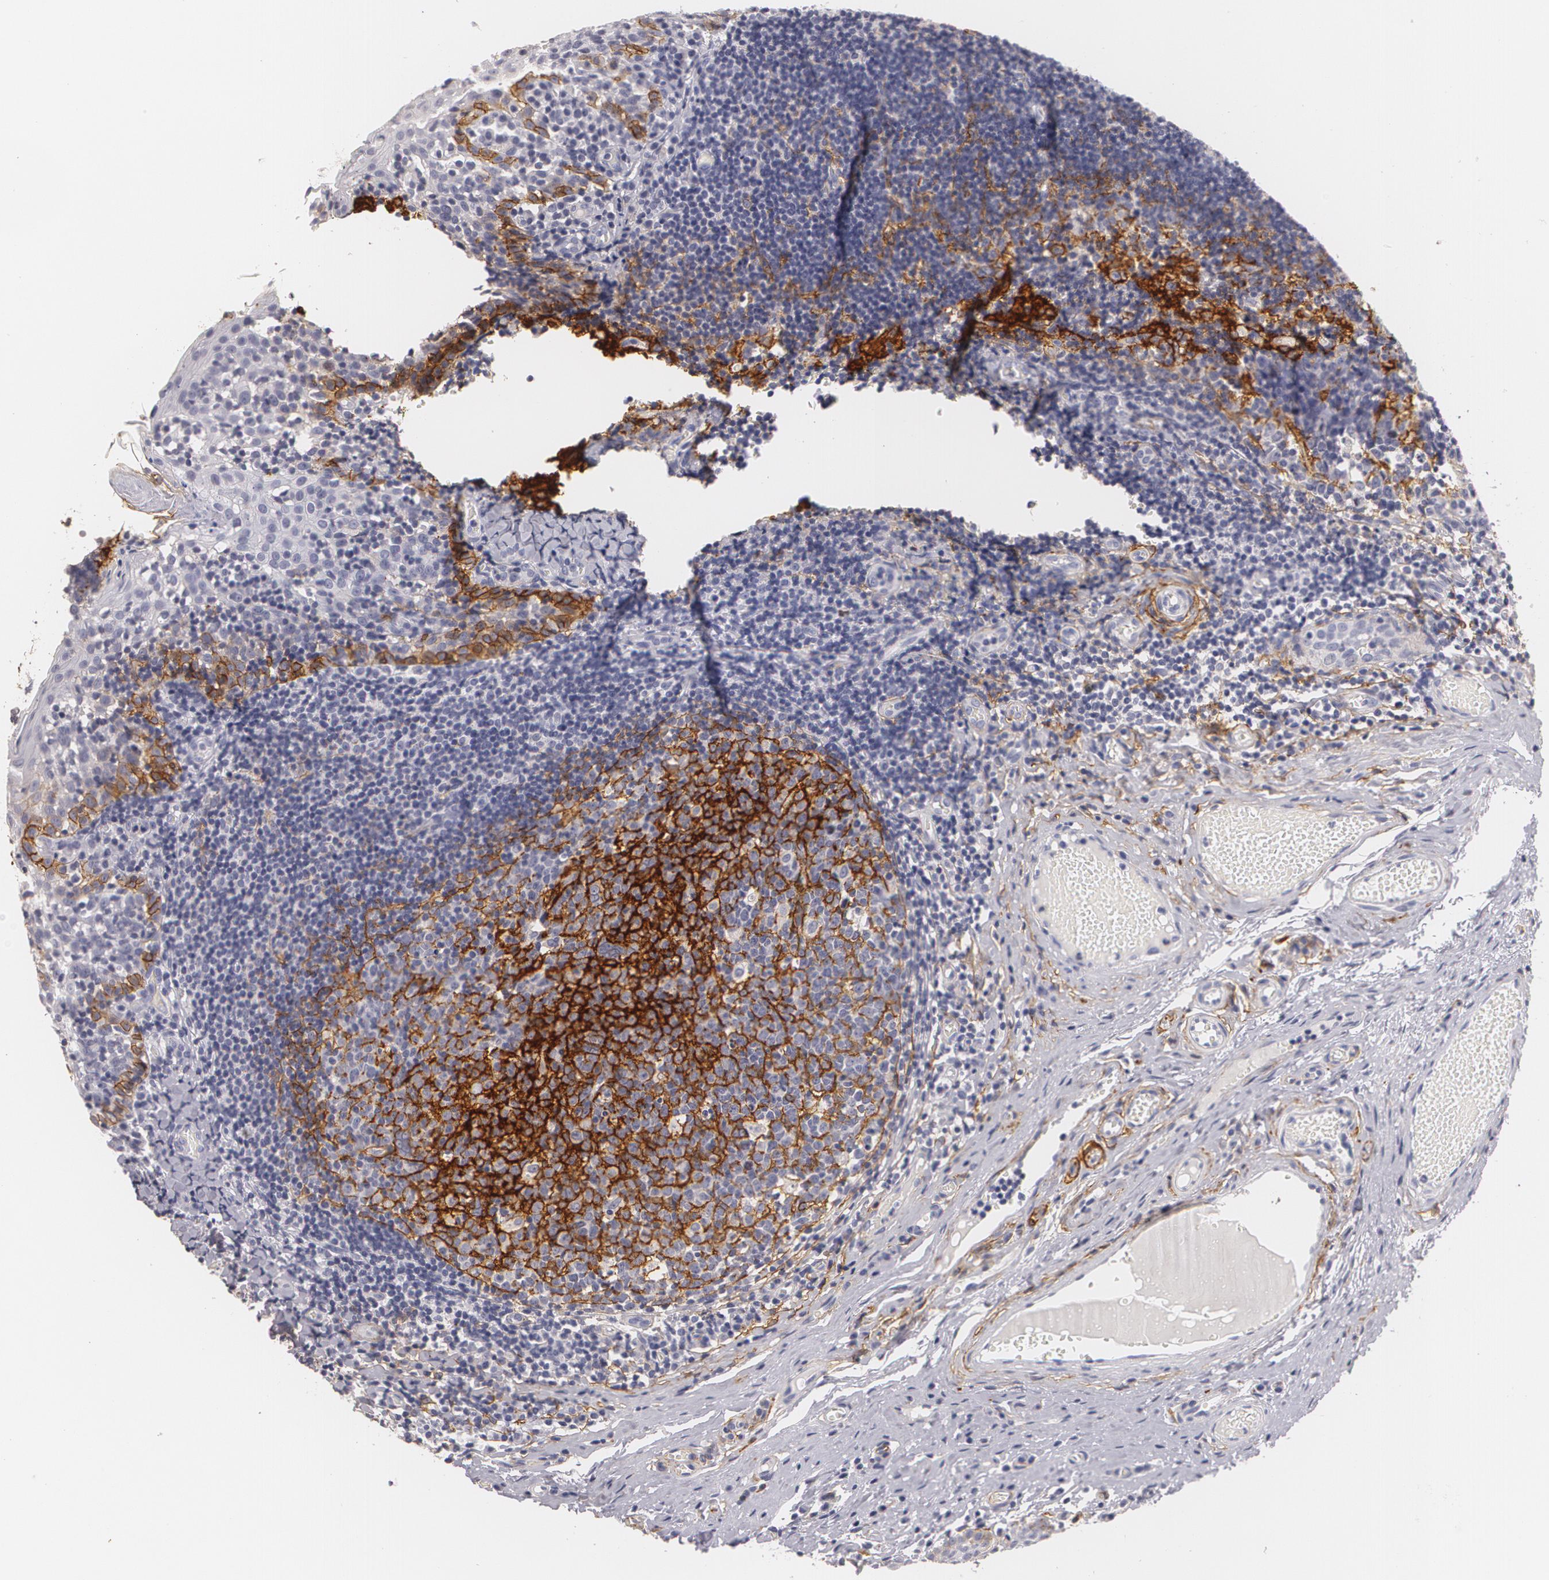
{"staining": {"intensity": "negative", "quantity": "none", "location": "none"}, "tissue": "tonsil", "cell_type": "Germinal center cells", "image_type": "normal", "snomed": [{"axis": "morphology", "description": "Normal tissue, NOS"}, {"axis": "topography", "description": "Tonsil"}], "caption": "Germinal center cells show no significant positivity in normal tonsil.", "gene": "NGFR", "patient": {"sex": "female", "age": 34}}